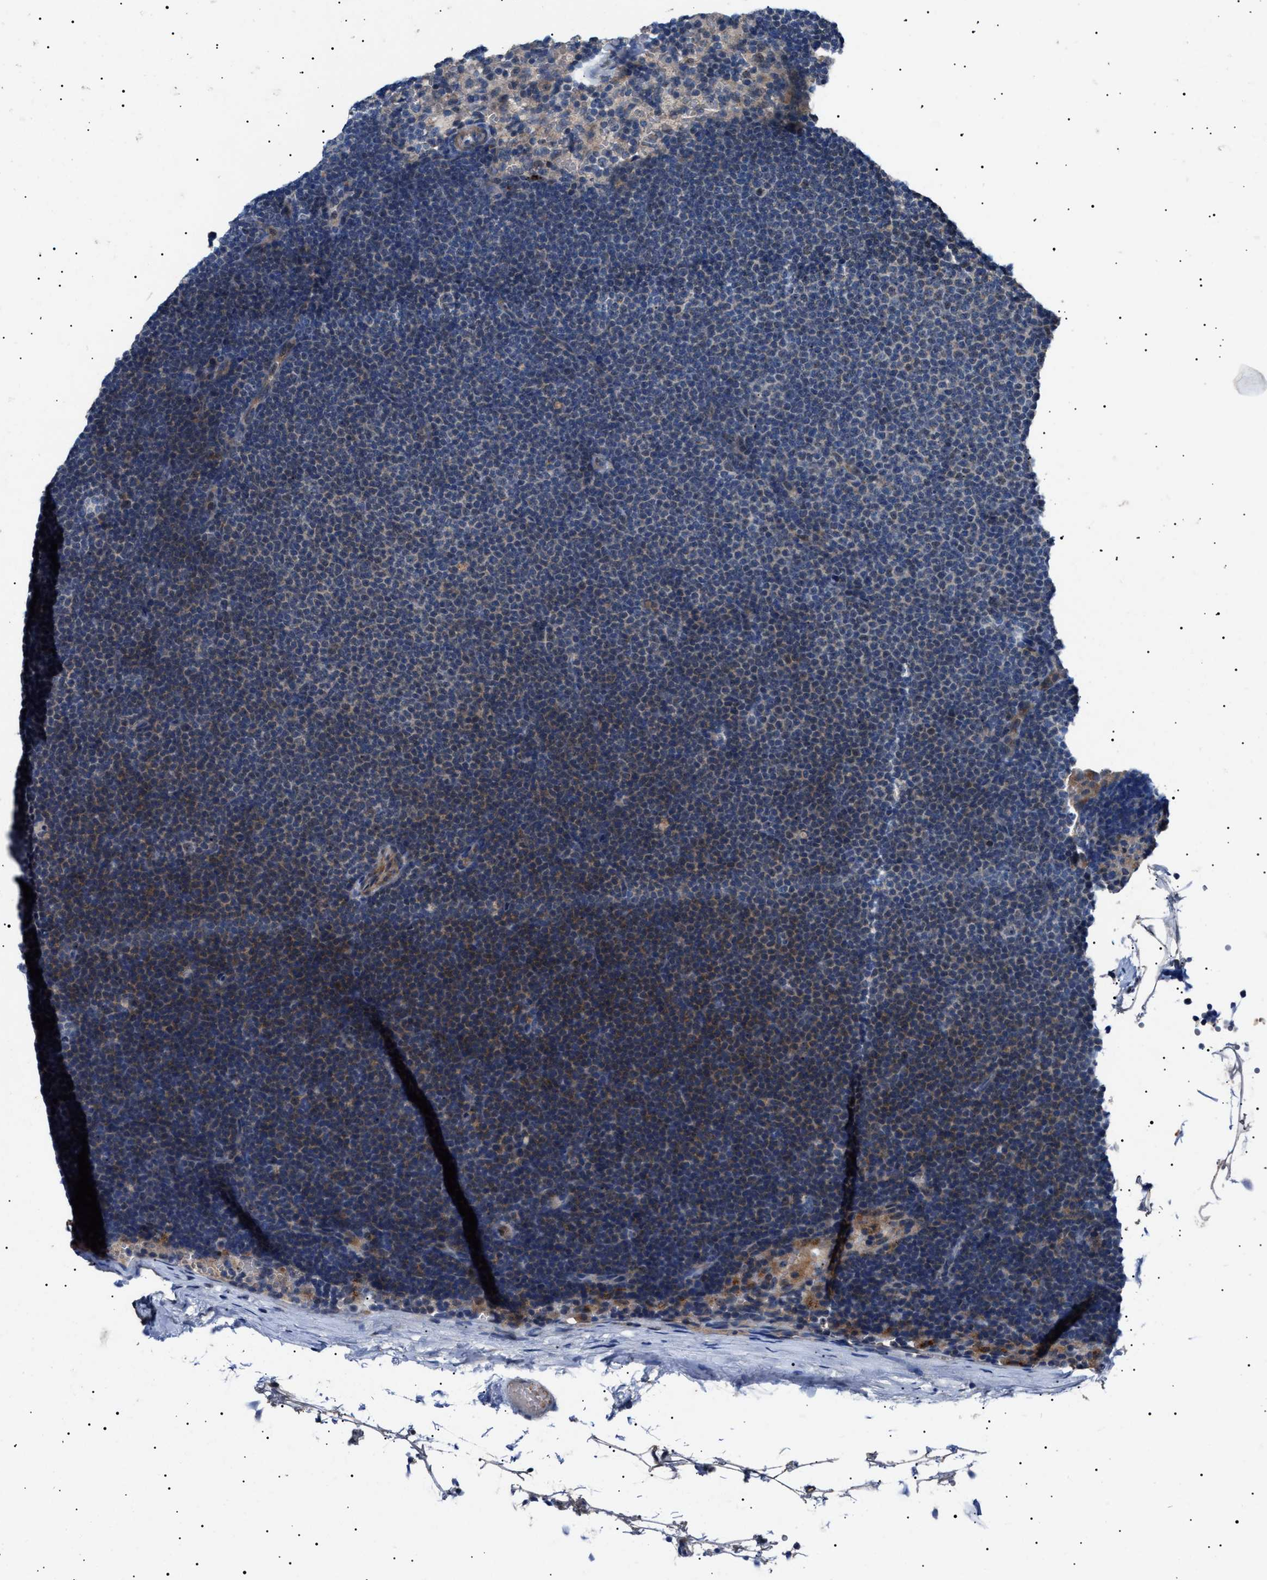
{"staining": {"intensity": "negative", "quantity": "none", "location": "none"}, "tissue": "lymphoma", "cell_type": "Tumor cells", "image_type": "cancer", "snomed": [{"axis": "morphology", "description": "Malignant lymphoma, non-Hodgkin's type, Low grade"}, {"axis": "topography", "description": "Lymph node"}], "caption": "This is an immunohistochemistry (IHC) histopathology image of low-grade malignant lymphoma, non-Hodgkin's type. There is no expression in tumor cells.", "gene": "PTRH1", "patient": {"sex": "female", "age": 53}}